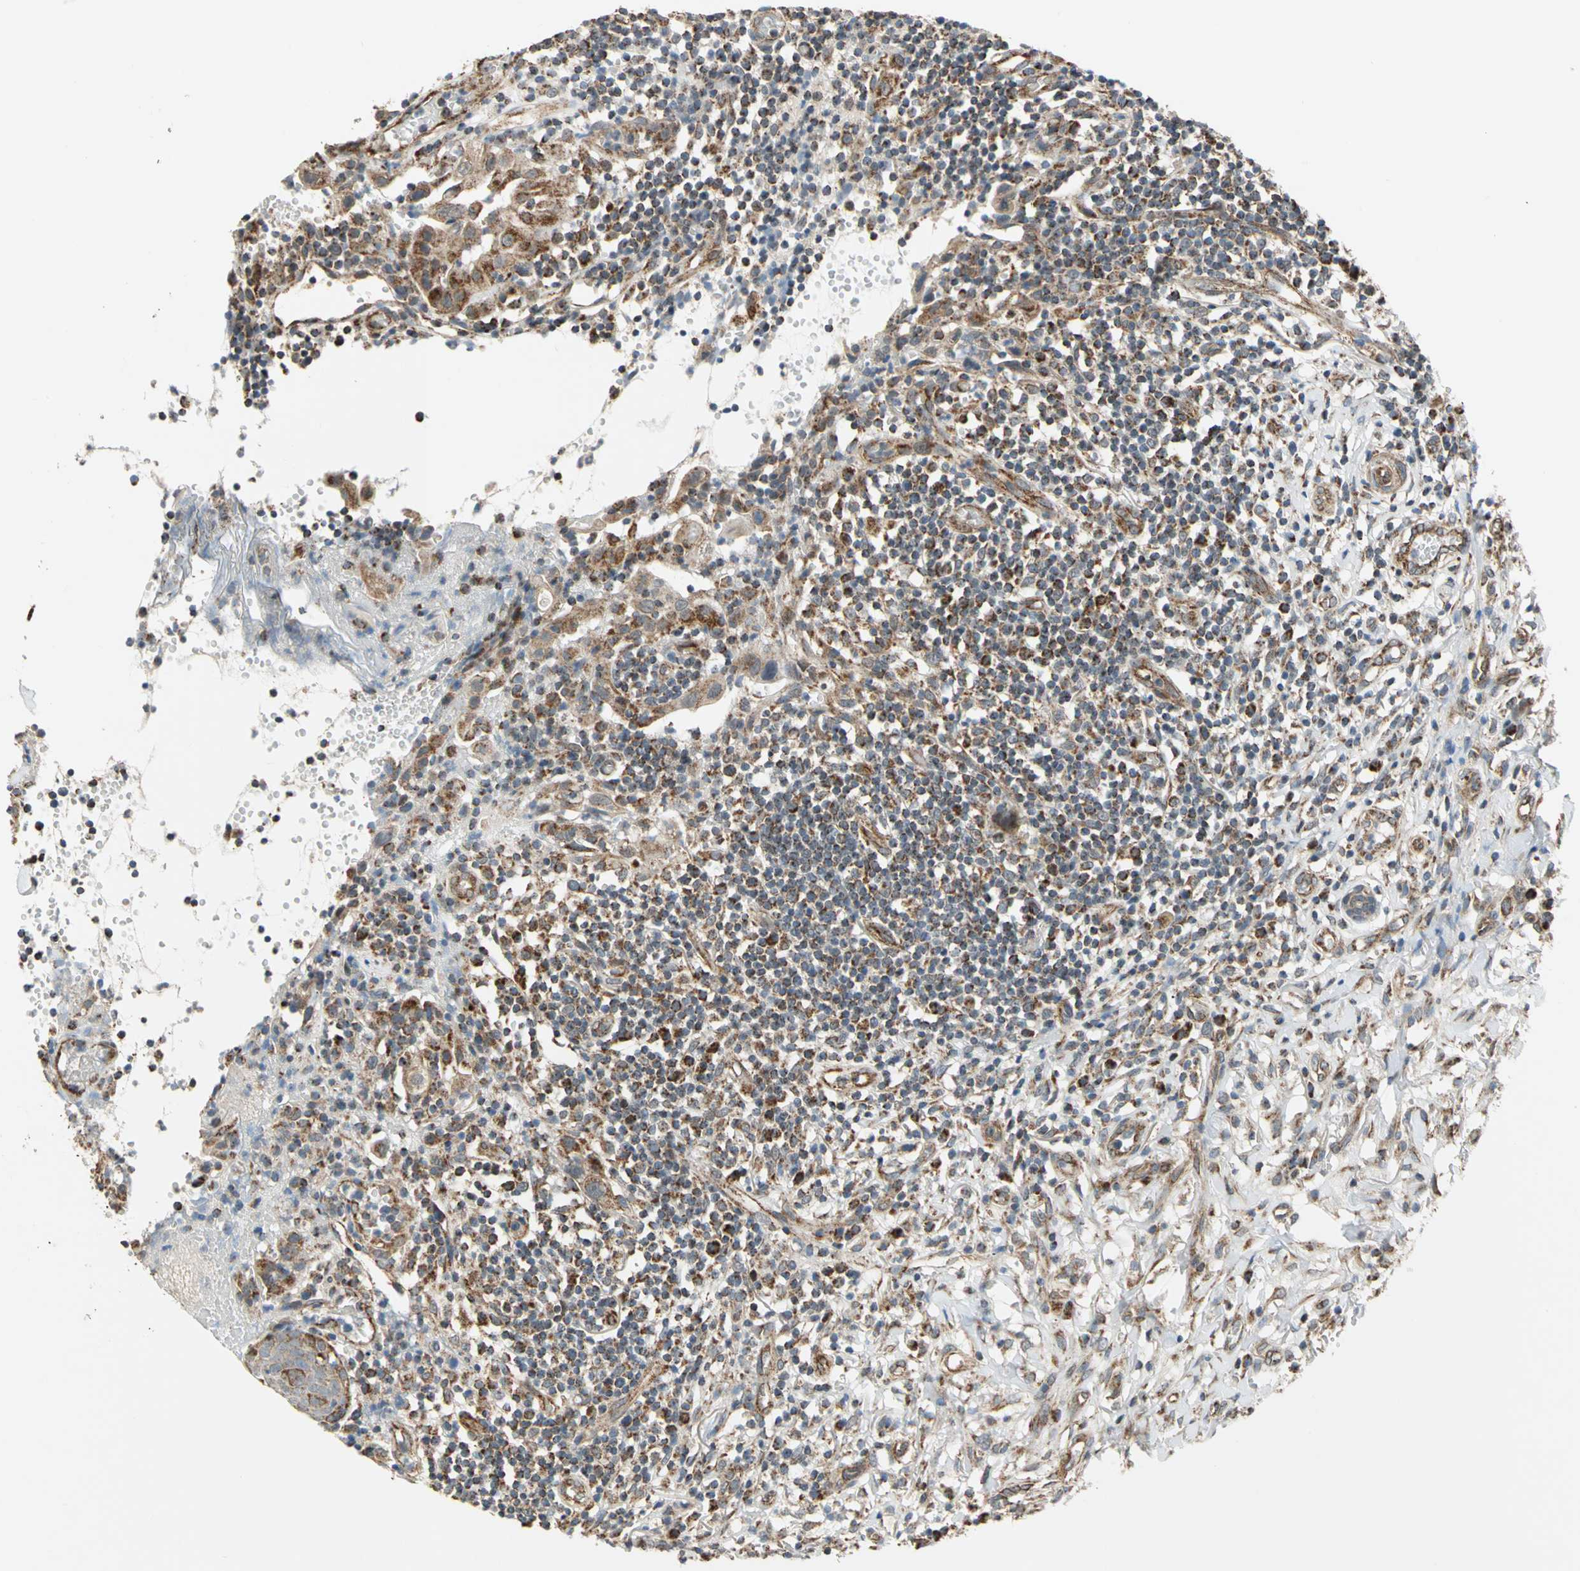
{"staining": {"intensity": "moderate", "quantity": ">75%", "location": "cytoplasmic/membranous"}, "tissue": "thyroid cancer", "cell_type": "Tumor cells", "image_type": "cancer", "snomed": [{"axis": "morphology", "description": "Carcinoma, NOS"}, {"axis": "topography", "description": "Thyroid gland"}], "caption": "This histopathology image demonstrates thyroid cancer stained with IHC to label a protein in brown. The cytoplasmic/membranous of tumor cells show moderate positivity for the protein. Nuclei are counter-stained blue.", "gene": "MRPS22", "patient": {"sex": "female", "age": 77}}